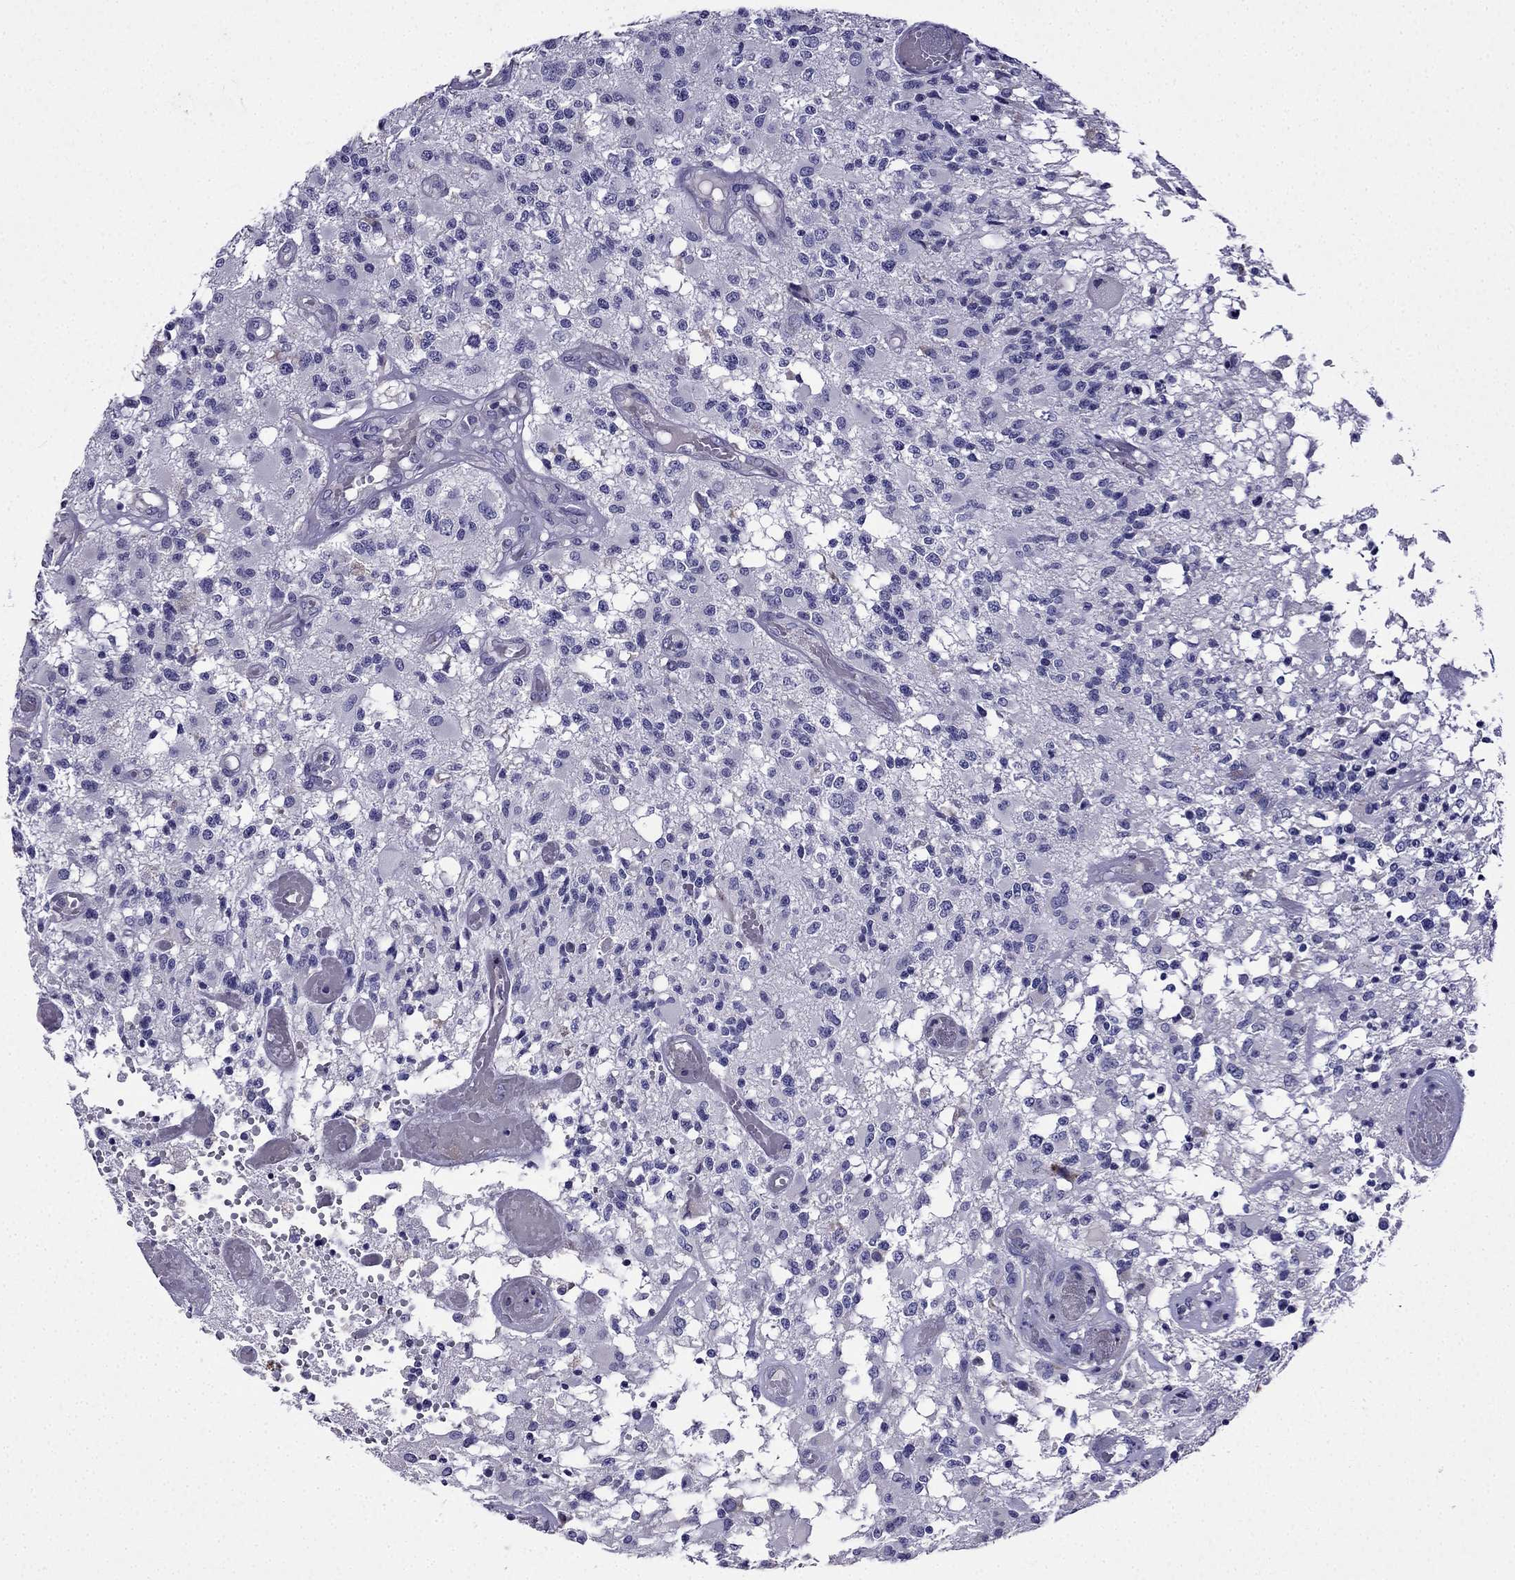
{"staining": {"intensity": "negative", "quantity": "none", "location": "none"}, "tissue": "glioma", "cell_type": "Tumor cells", "image_type": "cancer", "snomed": [{"axis": "morphology", "description": "Glioma, malignant, High grade"}, {"axis": "topography", "description": "Brain"}], "caption": "The photomicrograph shows no staining of tumor cells in glioma.", "gene": "TSSK4", "patient": {"sex": "female", "age": 63}}